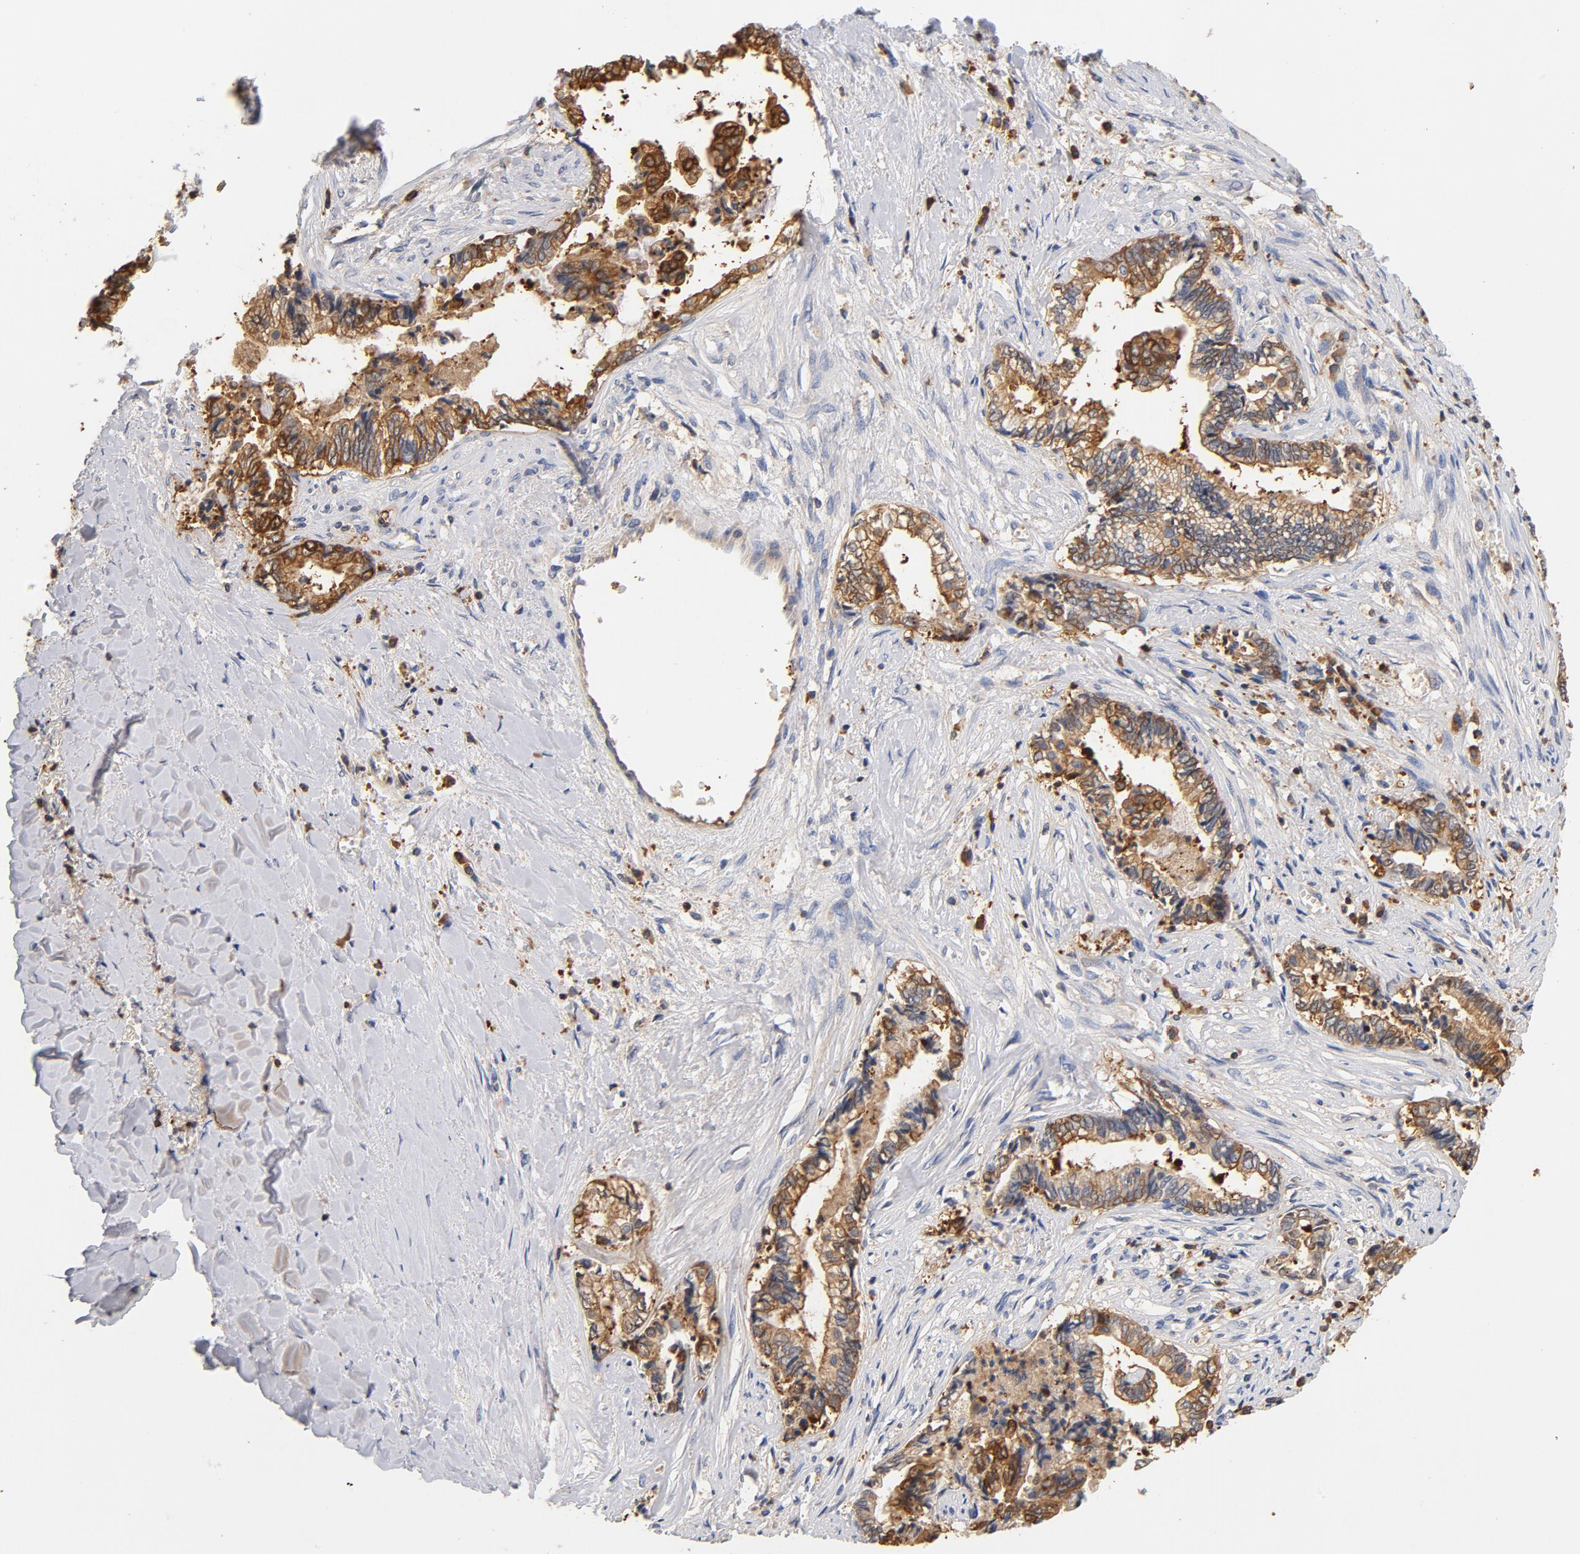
{"staining": {"intensity": "moderate", "quantity": ">75%", "location": "cytoplasmic/membranous"}, "tissue": "liver cancer", "cell_type": "Tumor cells", "image_type": "cancer", "snomed": [{"axis": "morphology", "description": "Cholangiocarcinoma"}, {"axis": "topography", "description": "Liver"}], "caption": "Immunohistochemical staining of human liver cancer (cholangiocarcinoma) exhibits medium levels of moderate cytoplasmic/membranous protein staining in about >75% of tumor cells.", "gene": "EZR", "patient": {"sex": "male", "age": 57}}